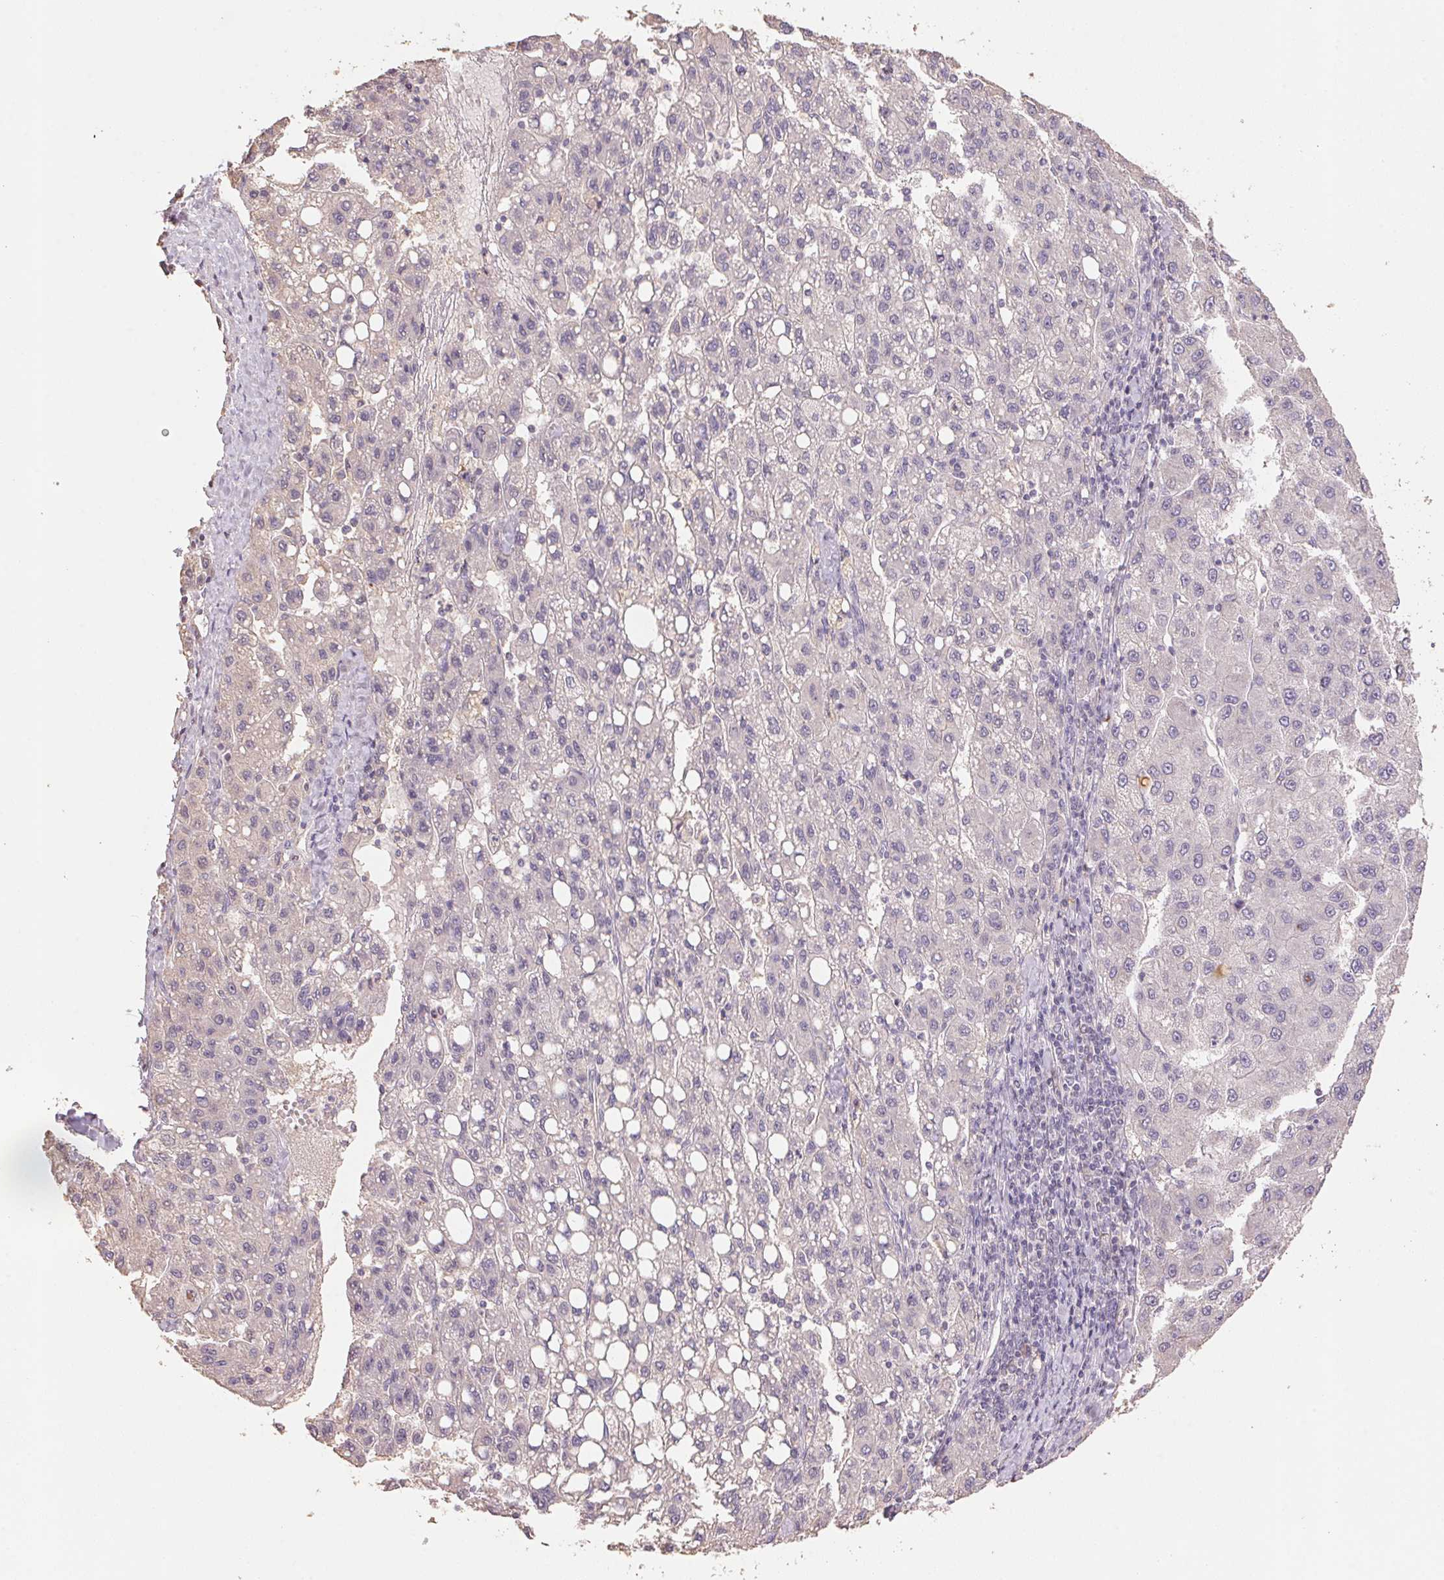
{"staining": {"intensity": "negative", "quantity": "none", "location": "none"}, "tissue": "liver cancer", "cell_type": "Tumor cells", "image_type": "cancer", "snomed": [{"axis": "morphology", "description": "Carcinoma, Hepatocellular, NOS"}, {"axis": "topography", "description": "Liver"}], "caption": "The photomicrograph shows no significant positivity in tumor cells of hepatocellular carcinoma (liver).", "gene": "CENPF", "patient": {"sex": "female", "age": 82}}